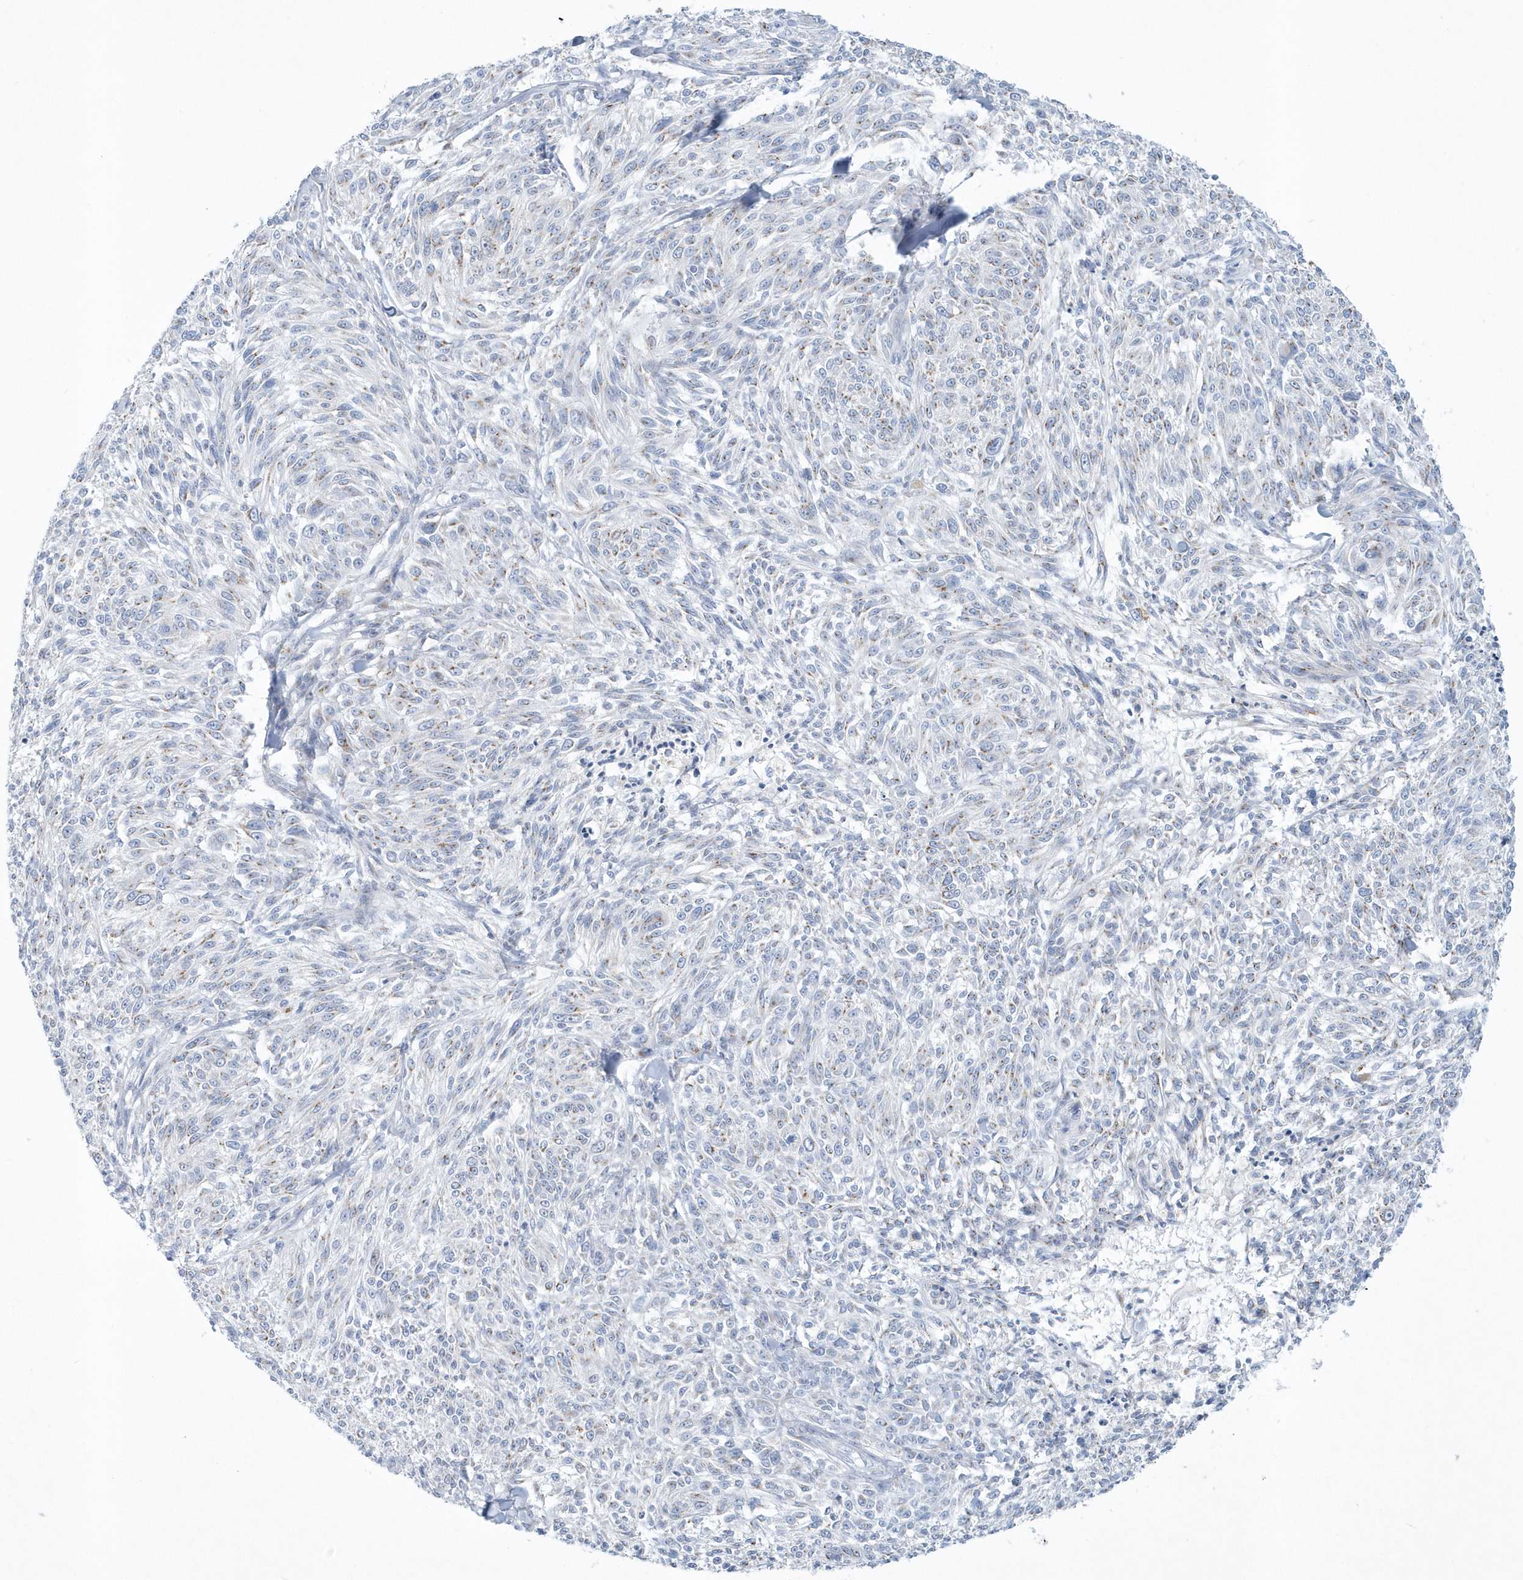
{"staining": {"intensity": "weak", "quantity": "25%-75%", "location": "cytoplasmic/membranous"}, "tissue": "melanoma", "cell_type": "Tumor cells", "image_type": "cancer", "snomed": [{"axis": "morphology", "description": "Malignant melanoma, NOS"}, {"axis": "topography", "description": "Skin of trunk"}], "caption": "Melanoma was stained to show a protein in brown. There is low levels of weak cytoplasmic/membranous staining in about 25%-75% of tumor cells.", "gene": "SPATA18", "patient": {"sex": "male", "age": 71}}